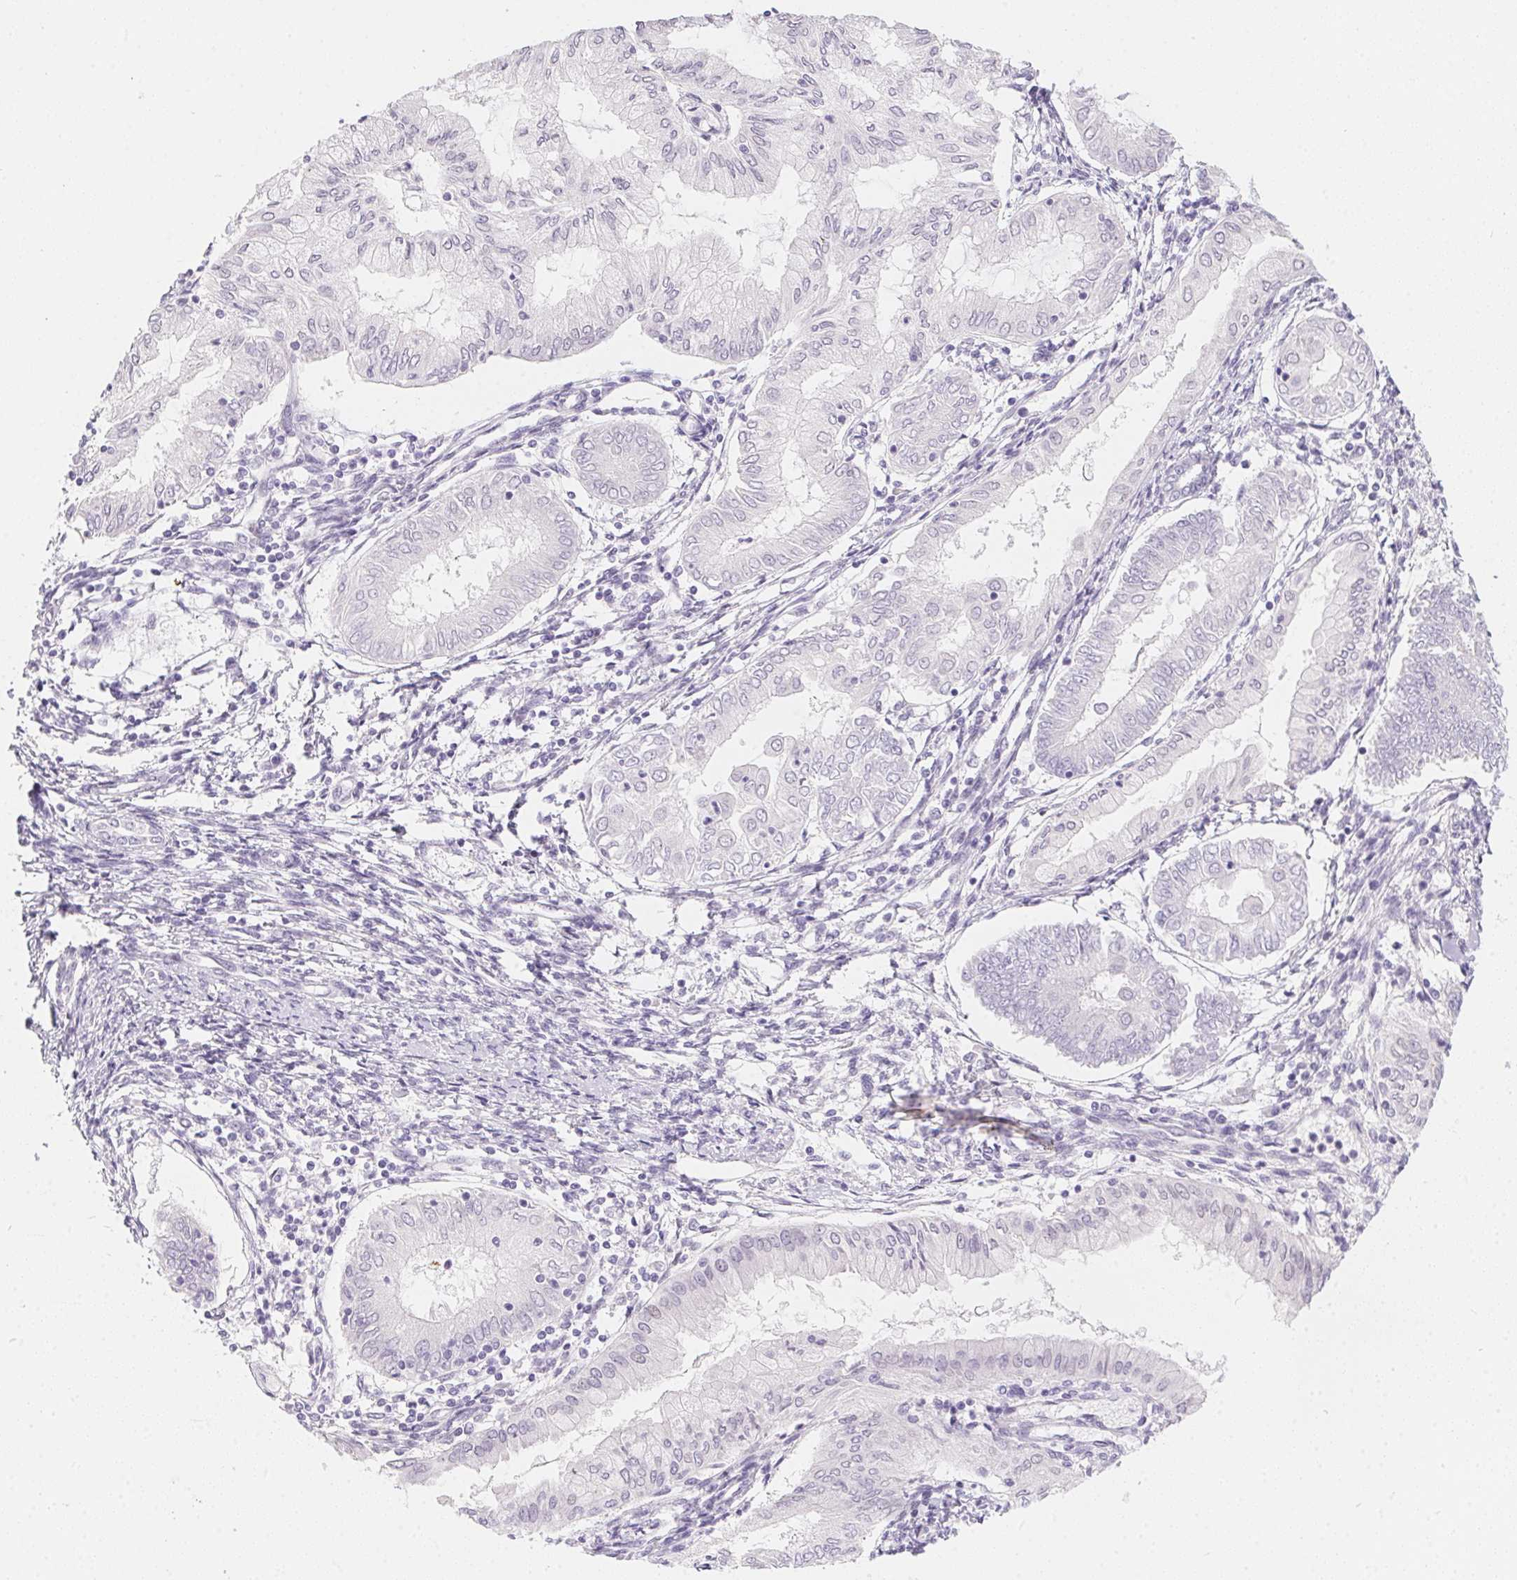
{"staining": {"intensity": "negative", "quantity": "none", "location": "none"}, "tissue": "endometrial cancer", "cell_type": "Tumor cells", "image_type": "cancer", "snomed": [{"axis": "morphology", "description": "Adenocarcinoma, NOS"}, {"axis": "topography", "description": "Endometrium"}], "caption": "Tumor cells show no significant expression in endometrial adenocarcinoma. (Stains: DAB (3,3'-diaminobenzidine) immunohistochemistry (IHC) with hematoxylin counter stain, Microscopy: brightfield microscopy at high magnification).", "gene": "MORC1", "patient": {"sex": "female", "age": 68}}